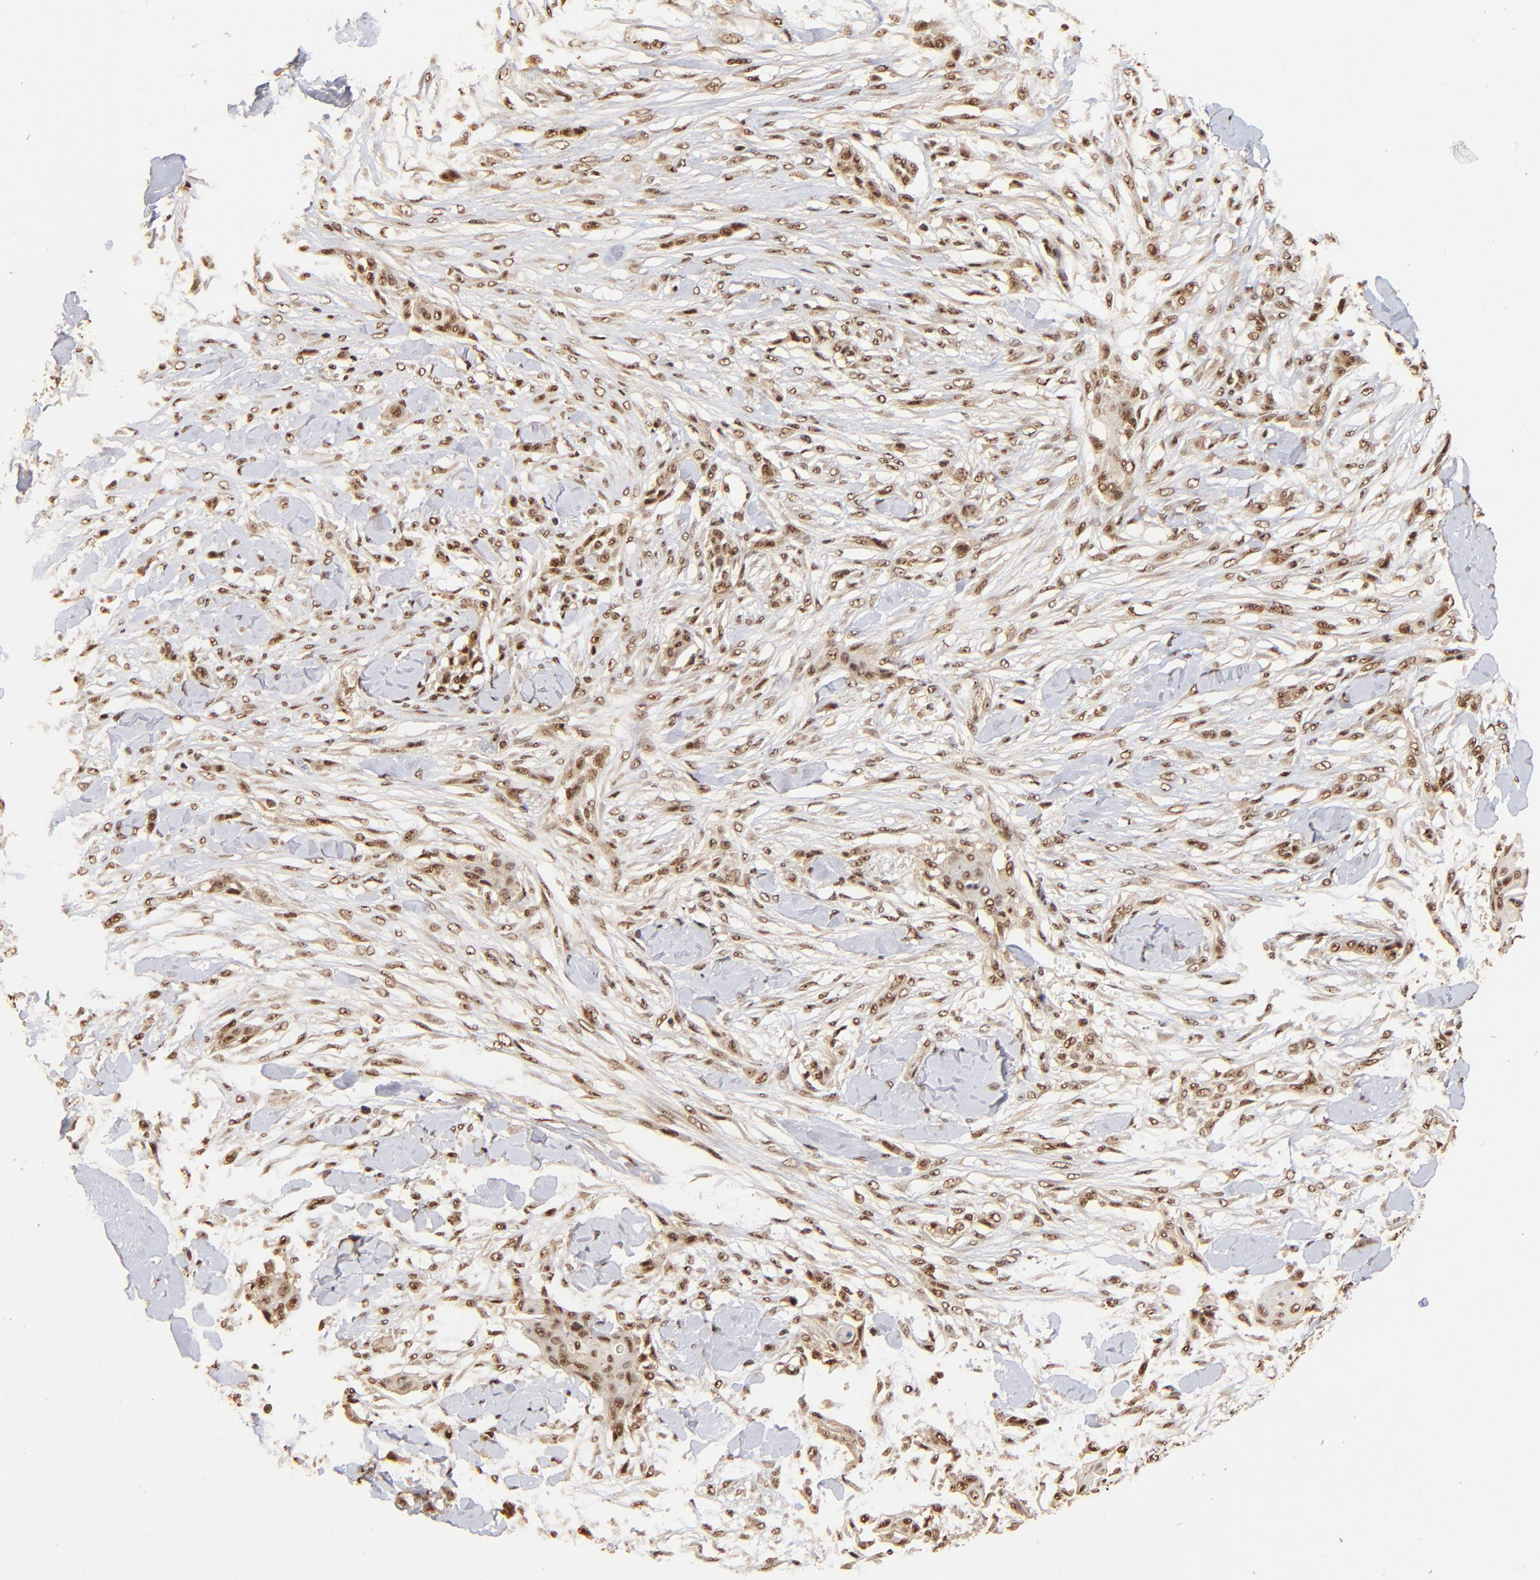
{"staining": {"intensity": "strong", "quantity": ">75%", "location": "cytoplasmic/membranous,nuclear"}, "tissue": "skin cancer", "cell_type": "Tumor cells", "image_type": "cancer", "snomed": [{"axis": "morphology", "description": "Squamous cell carcinoma, NOS"}, {"axis": "topography", "description": "Skin"}], "caption": "A high-resolution histopathology image shows immunohistochemistry staining of skin cancer, which shows strong cytoplasmic/membranous and nuclear staining in approximately >75% of tumor cells.", "gene": "MED12", "patient": {"sex": "female", "age": 59}}